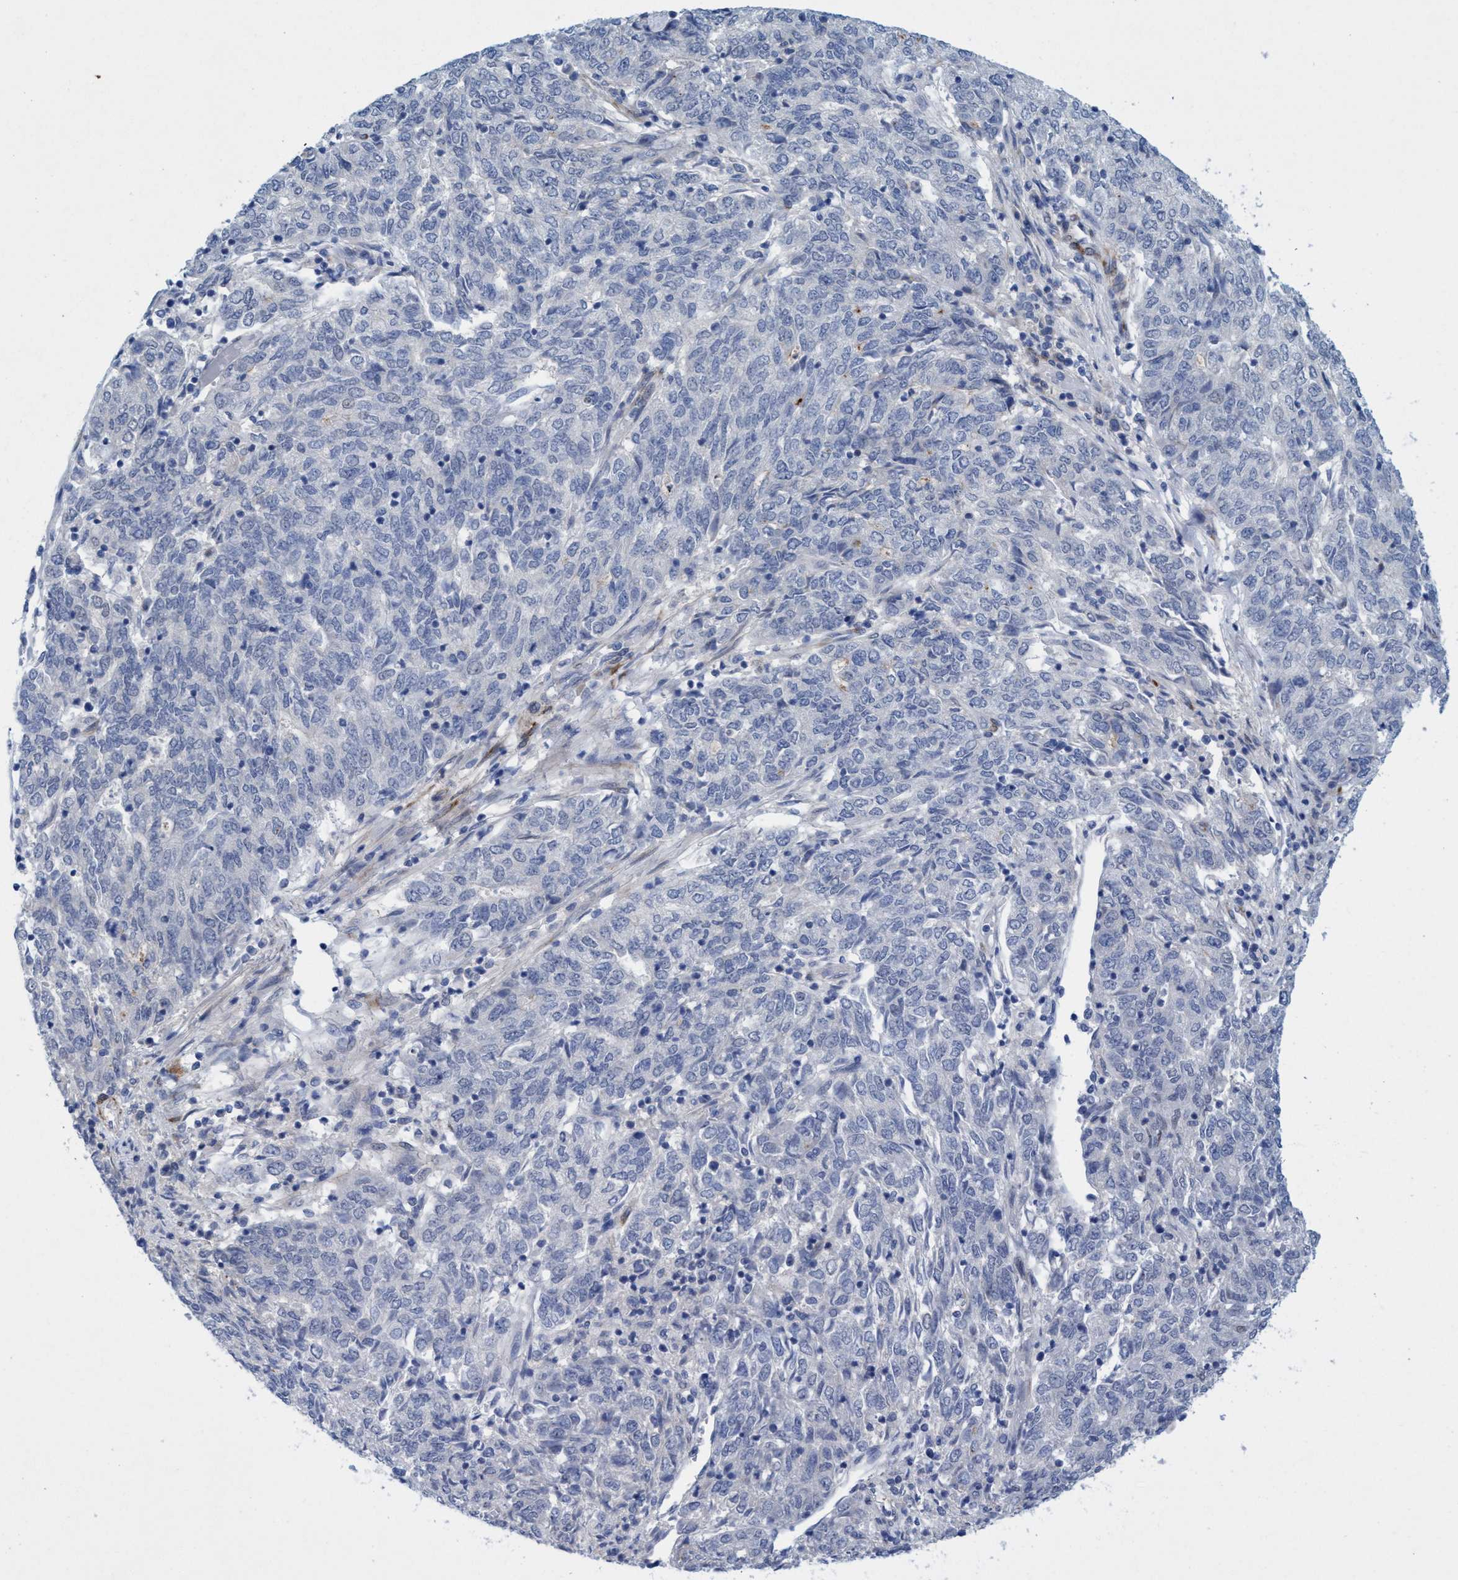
{"staining": {"intensity": "negative", "quantity": "none", "location": "none"}, "tissue": "endometrial cancer", "cell_type": "Tumor cells", "image_type": "cancer", "snomed": [{"axis": "morphology", "description": "Adenocarcinoma, NOS"}, {"axis": "topography", "description": "Endometrium"}], "caption": "Immunohistochemistry (IHC) image of neoplastic tissue: human endometrial adenocarcinoma stained with DAB (3,3'-diaminobenzidine) reveals no significant protein positivity in tumor cells.", "gene": "SLC43A2", "patient": {"sex": "female", "age": 80}}